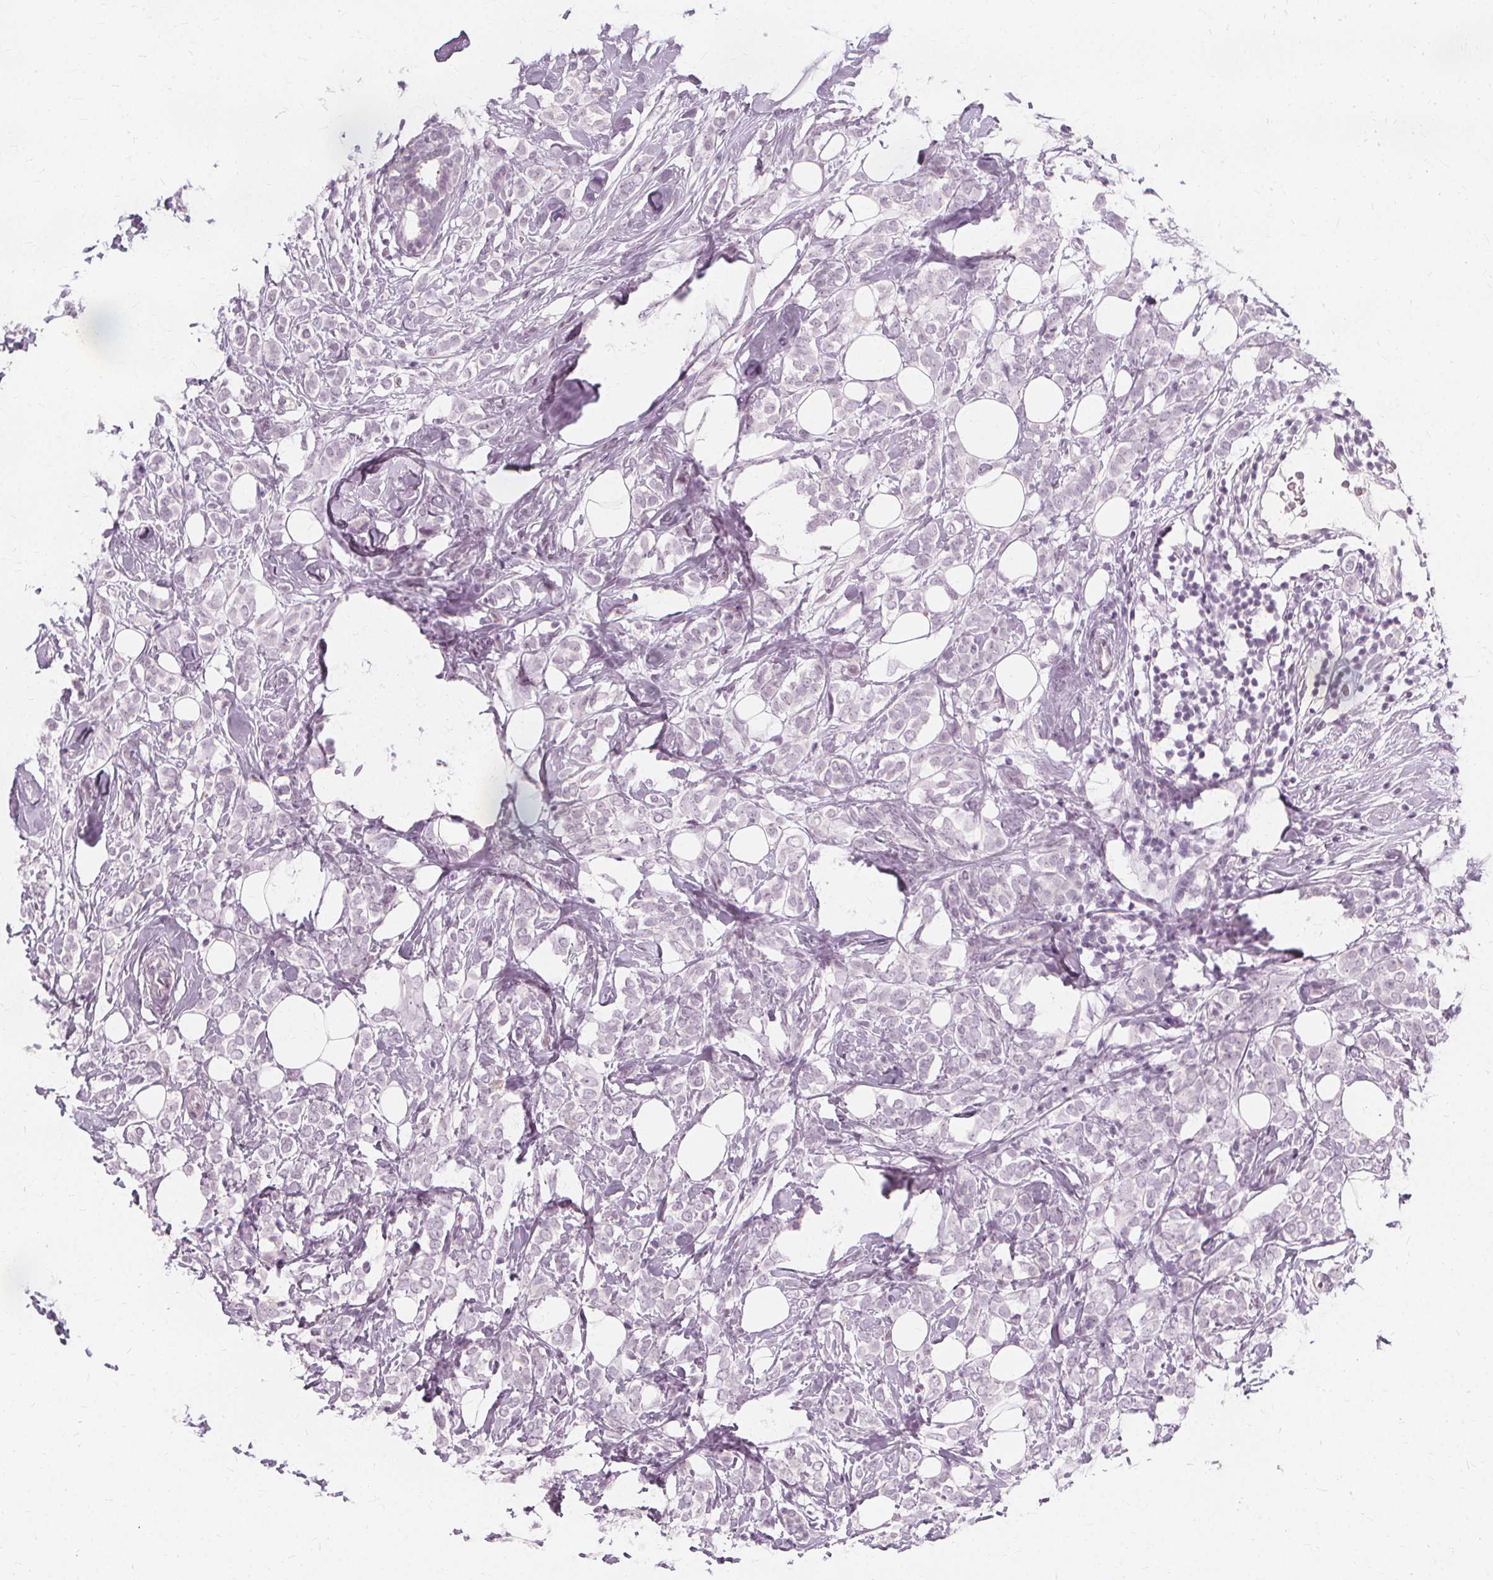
{"staining": {"intensity": "negative", "quantity": "none", "location": "none"}, "tissue": "breast cancer", "cell_type": "Tumor cells", "image_type": "cancer", "snomed": [{"axis": "morphology", "description": "Lobular carcinoma"}, {"axis": "topography", "description": "Breast"}], "caption": "Tumor cells show no significant protein staining in breast cancer.", "gene": "NXPE1", "patient": {"sex": "female", "age": 49}}